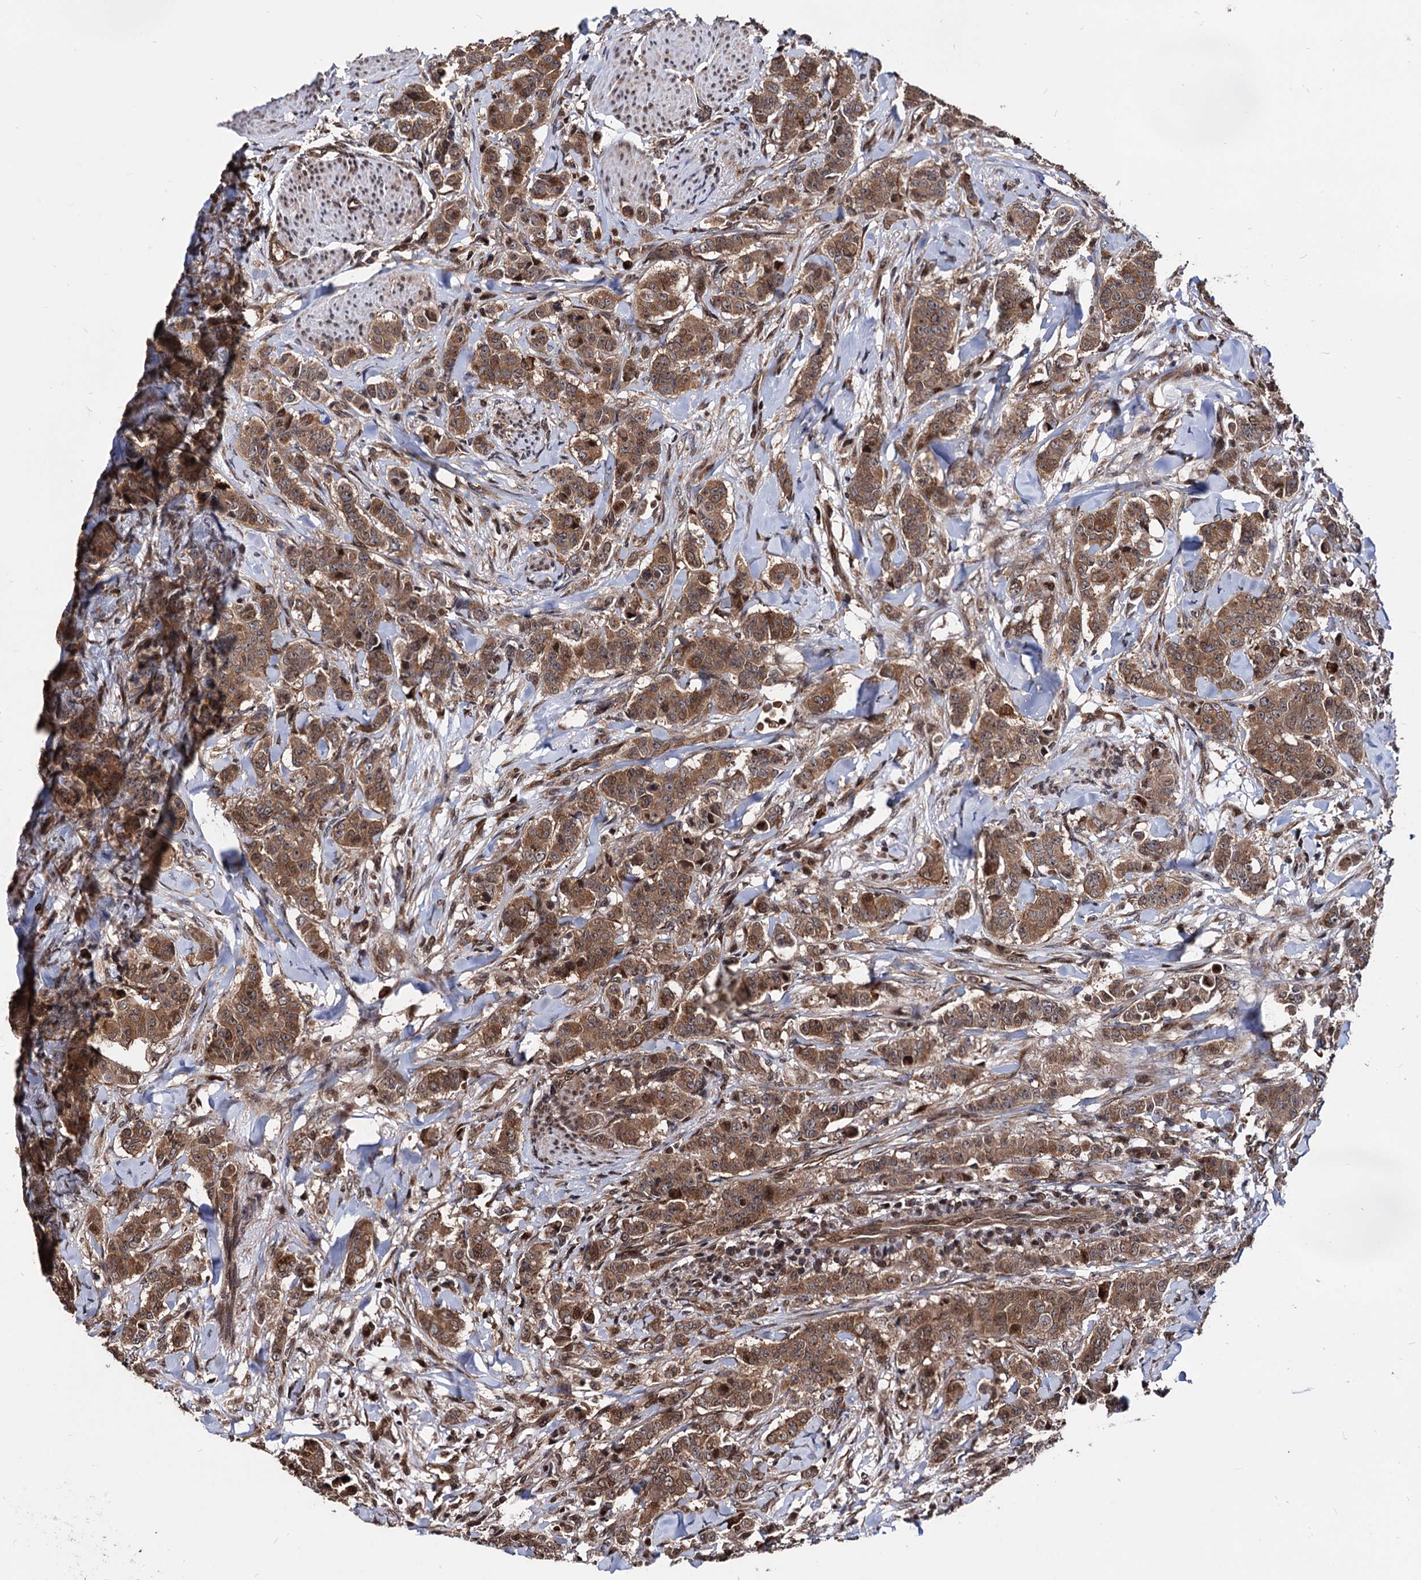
{"staining": {"intensity": "moderate", "quantity": ">75%", "location": "cytoplasmic/membranous"}, "tissue": "breast cancer", "cell_type": "Tumor cells", "image_type": "cancer", "snomed": [{"axis": "morphology", "description": "Duct carcinoma"}, {"axis": "topography", "description": "Breast"}], "caption": "Immunohistochemical staining of human breast intraductal carcinoma demonstrates medium levels of moderate cytoplasmic/membranous positivity in approximately >75% of tumor cells. The staining was performed using DAB, with brown indicating positive protein expression. Nuclei are stained blue with hematoxylin.", "gene": "ANKRD12", "patient": {"sex": "female", "age": 40}}